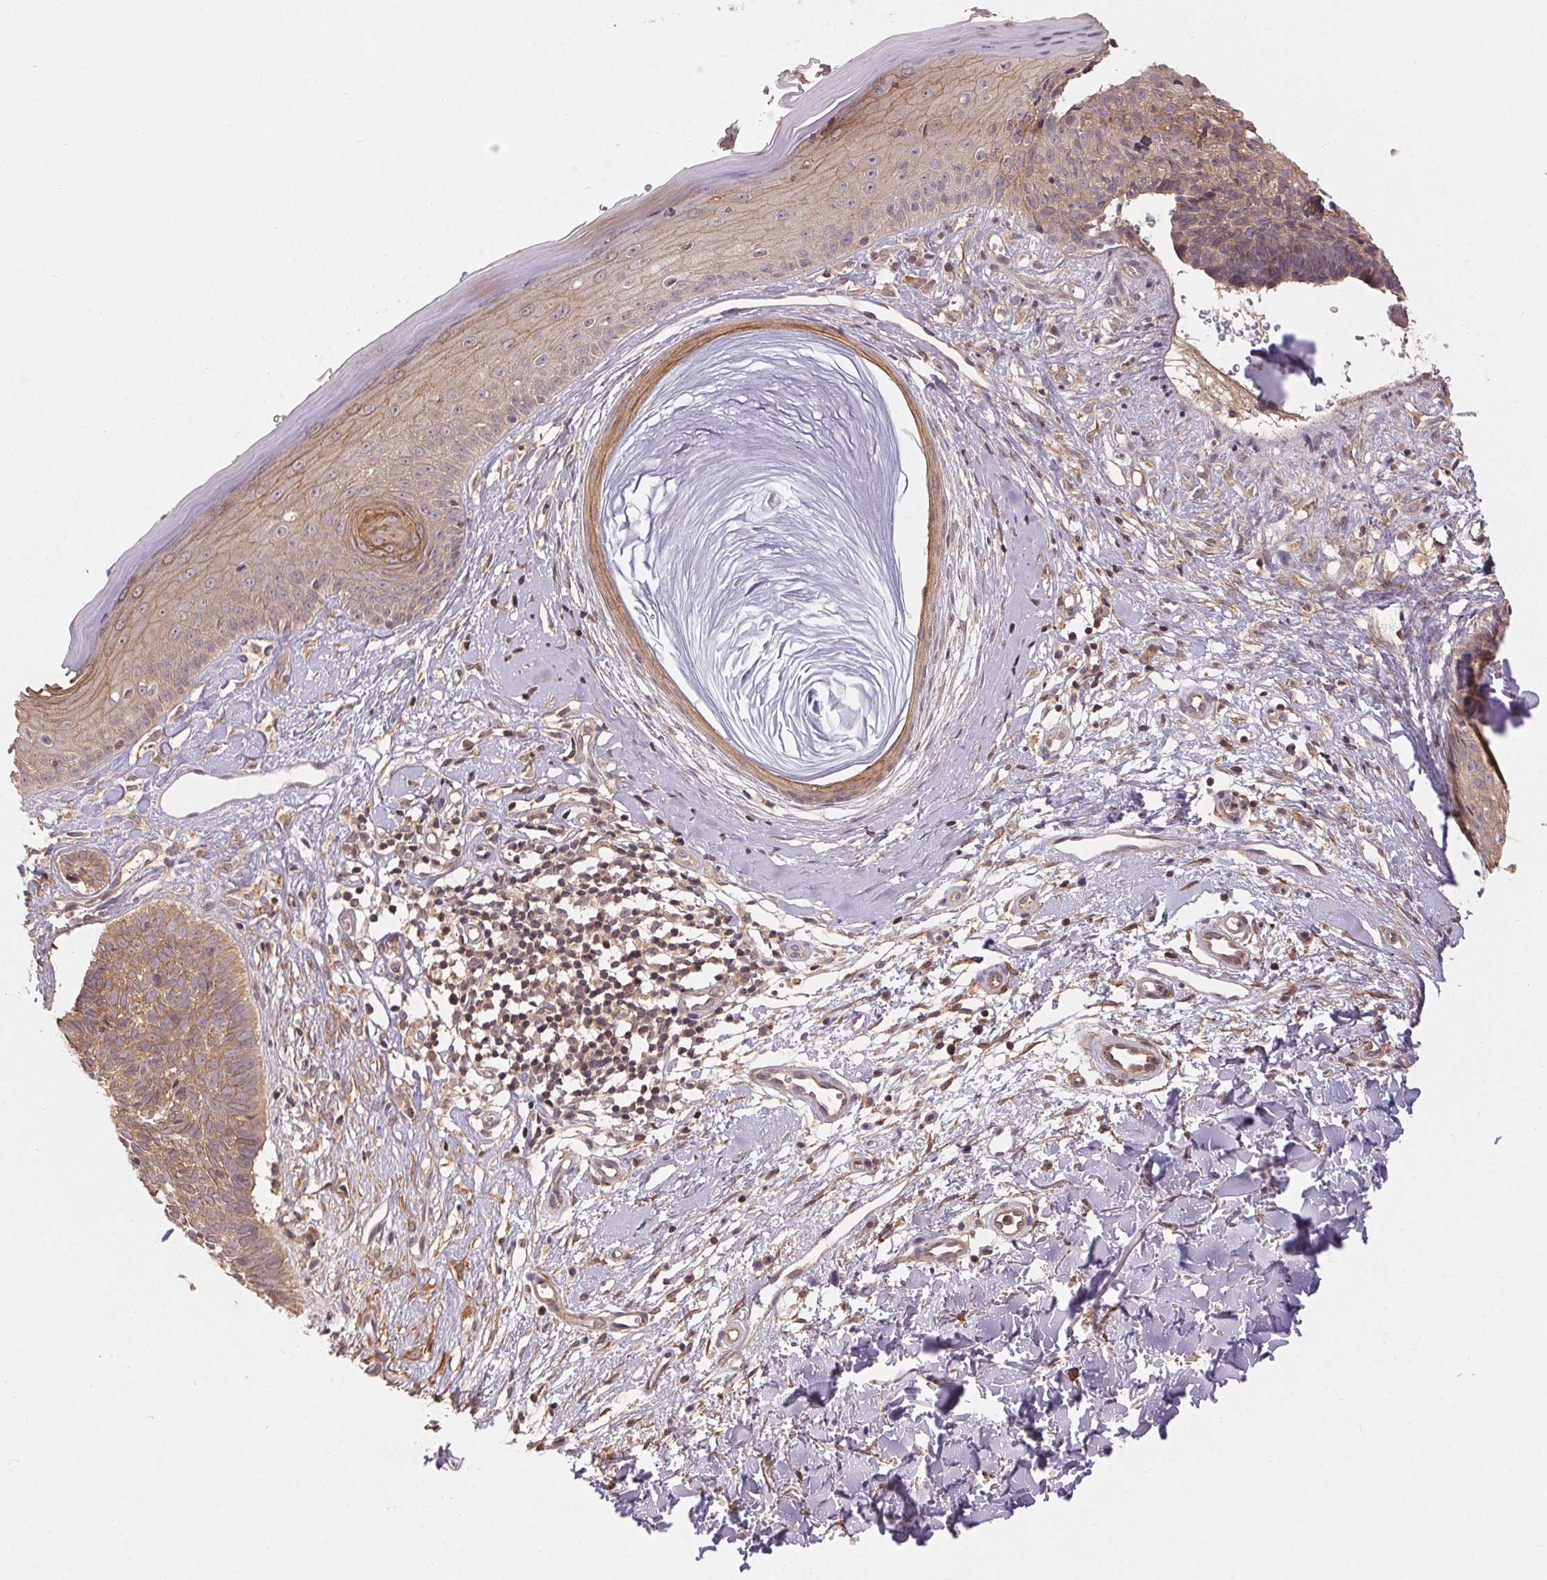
{"staining": {"intensity": "moderate", "quantity": ">75%", "location": "cytoplasmic/membranous"}, "tissue": "skin cancer", "cell_type": "Tumor cells", "image_type": "cancer", "snomed": [{"axis": "morphology", "description": "Basal cell carcinoma"}, {"axis": "topography", "description": "Skin"}], "caption": "This photomicrograph reveals immunohistochemistry (IHC) staining of human skin cancer, with medium moderate cytoplasmic/membranous positivity in approximately >75% of tumor cells.", "gene": "MAPKAPK2", "patient": {"sex": "male", "age": 51}}